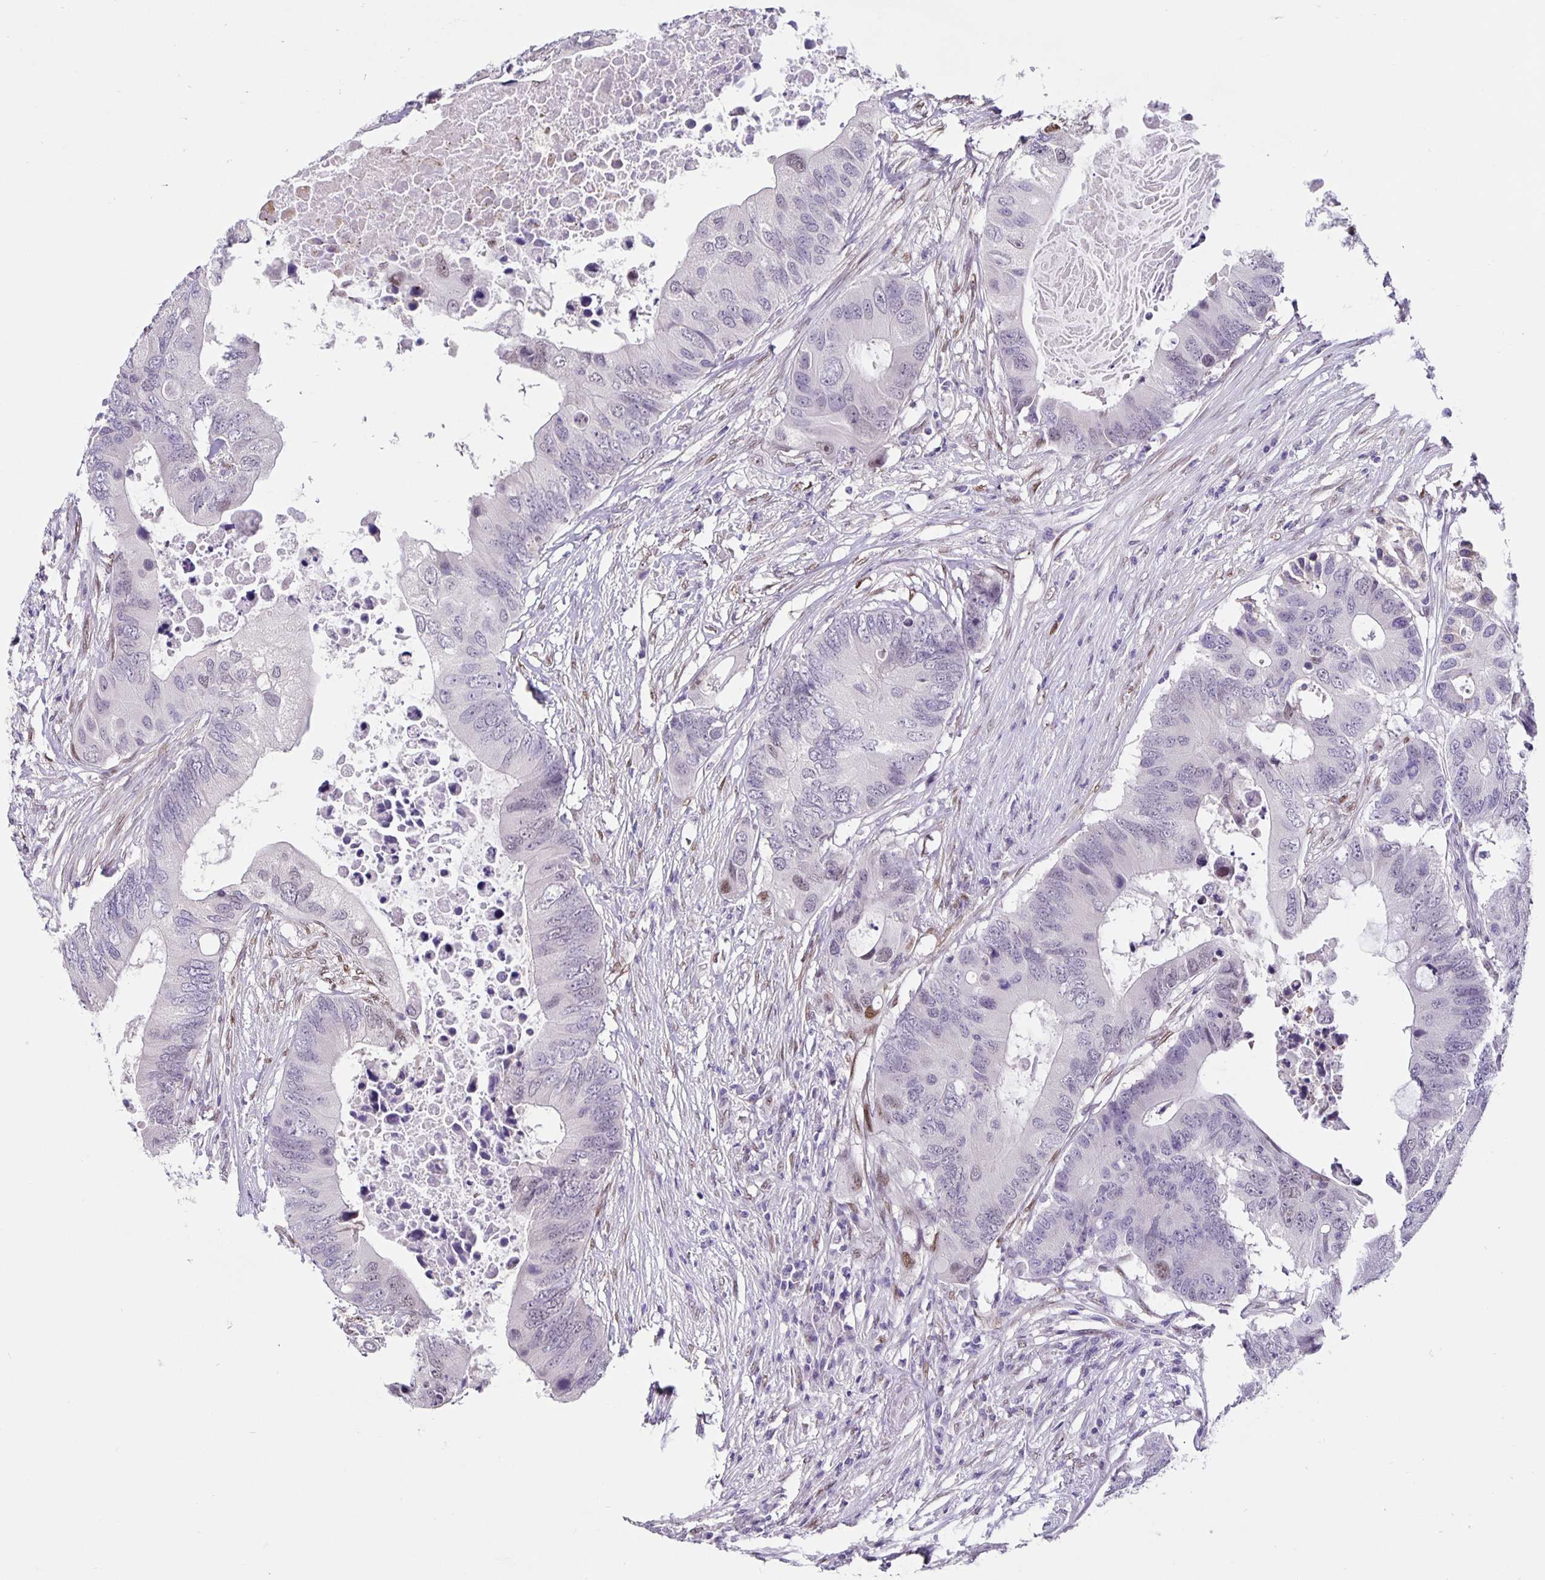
{"staining": {"intensity": "negative", "quantity": "none", "location": "none"}, "tissue": "colorectal cancer", "cell_type": "Tumor cells", "image_type": "cancer", "snomed": [{"axis": "morphology", "description": "Adenocarcinoma, NOS"}, {"axis": "topography", "description": "Colon"}], "caption": "Colorectal cancer (adenocarcinoma) stained for a protein using immunohistochemistry (IHC) shows no positivity tumor cells.", "gene": "FOSL2", "patient": {"sex": "male", "age": 71}}